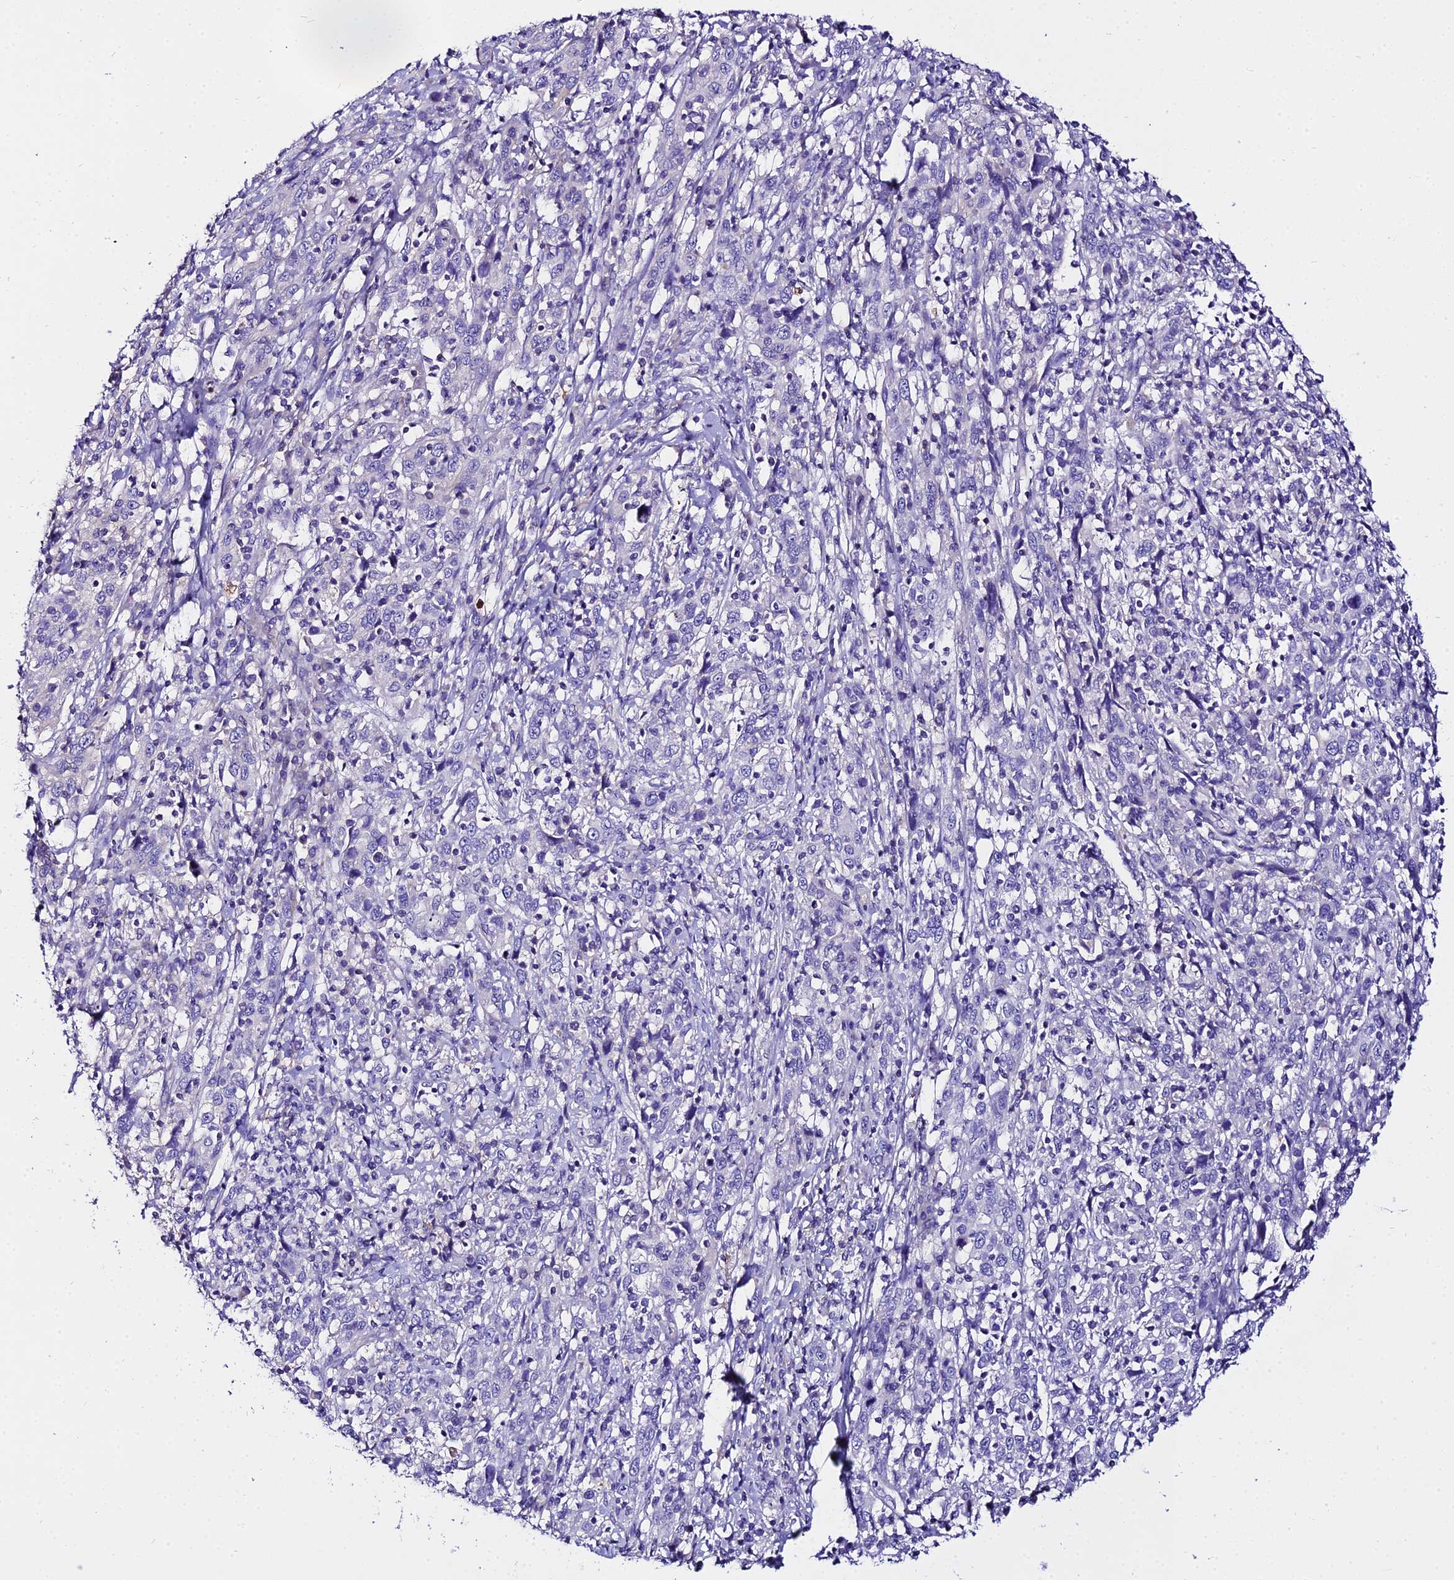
{"staining": {"intensity": "negative", "quantity": "none", "location": "none"}, "tissue": "cervical cancer", "cell_type": "Tumor cells", "image_type": "cancer", "snomed": [{"axis": "morphology", "description": "Squamous cell carcinoma, NOS"}, {"axis": "topography", "description": "Cervix"}], "caption": "Human cervical squamous cell carcinoma stained for a protein using immunohistochemistry shows no staining in tumor cells.", "gene": "TUBA3D", "patient": {"sex": "female", "age": 46}}